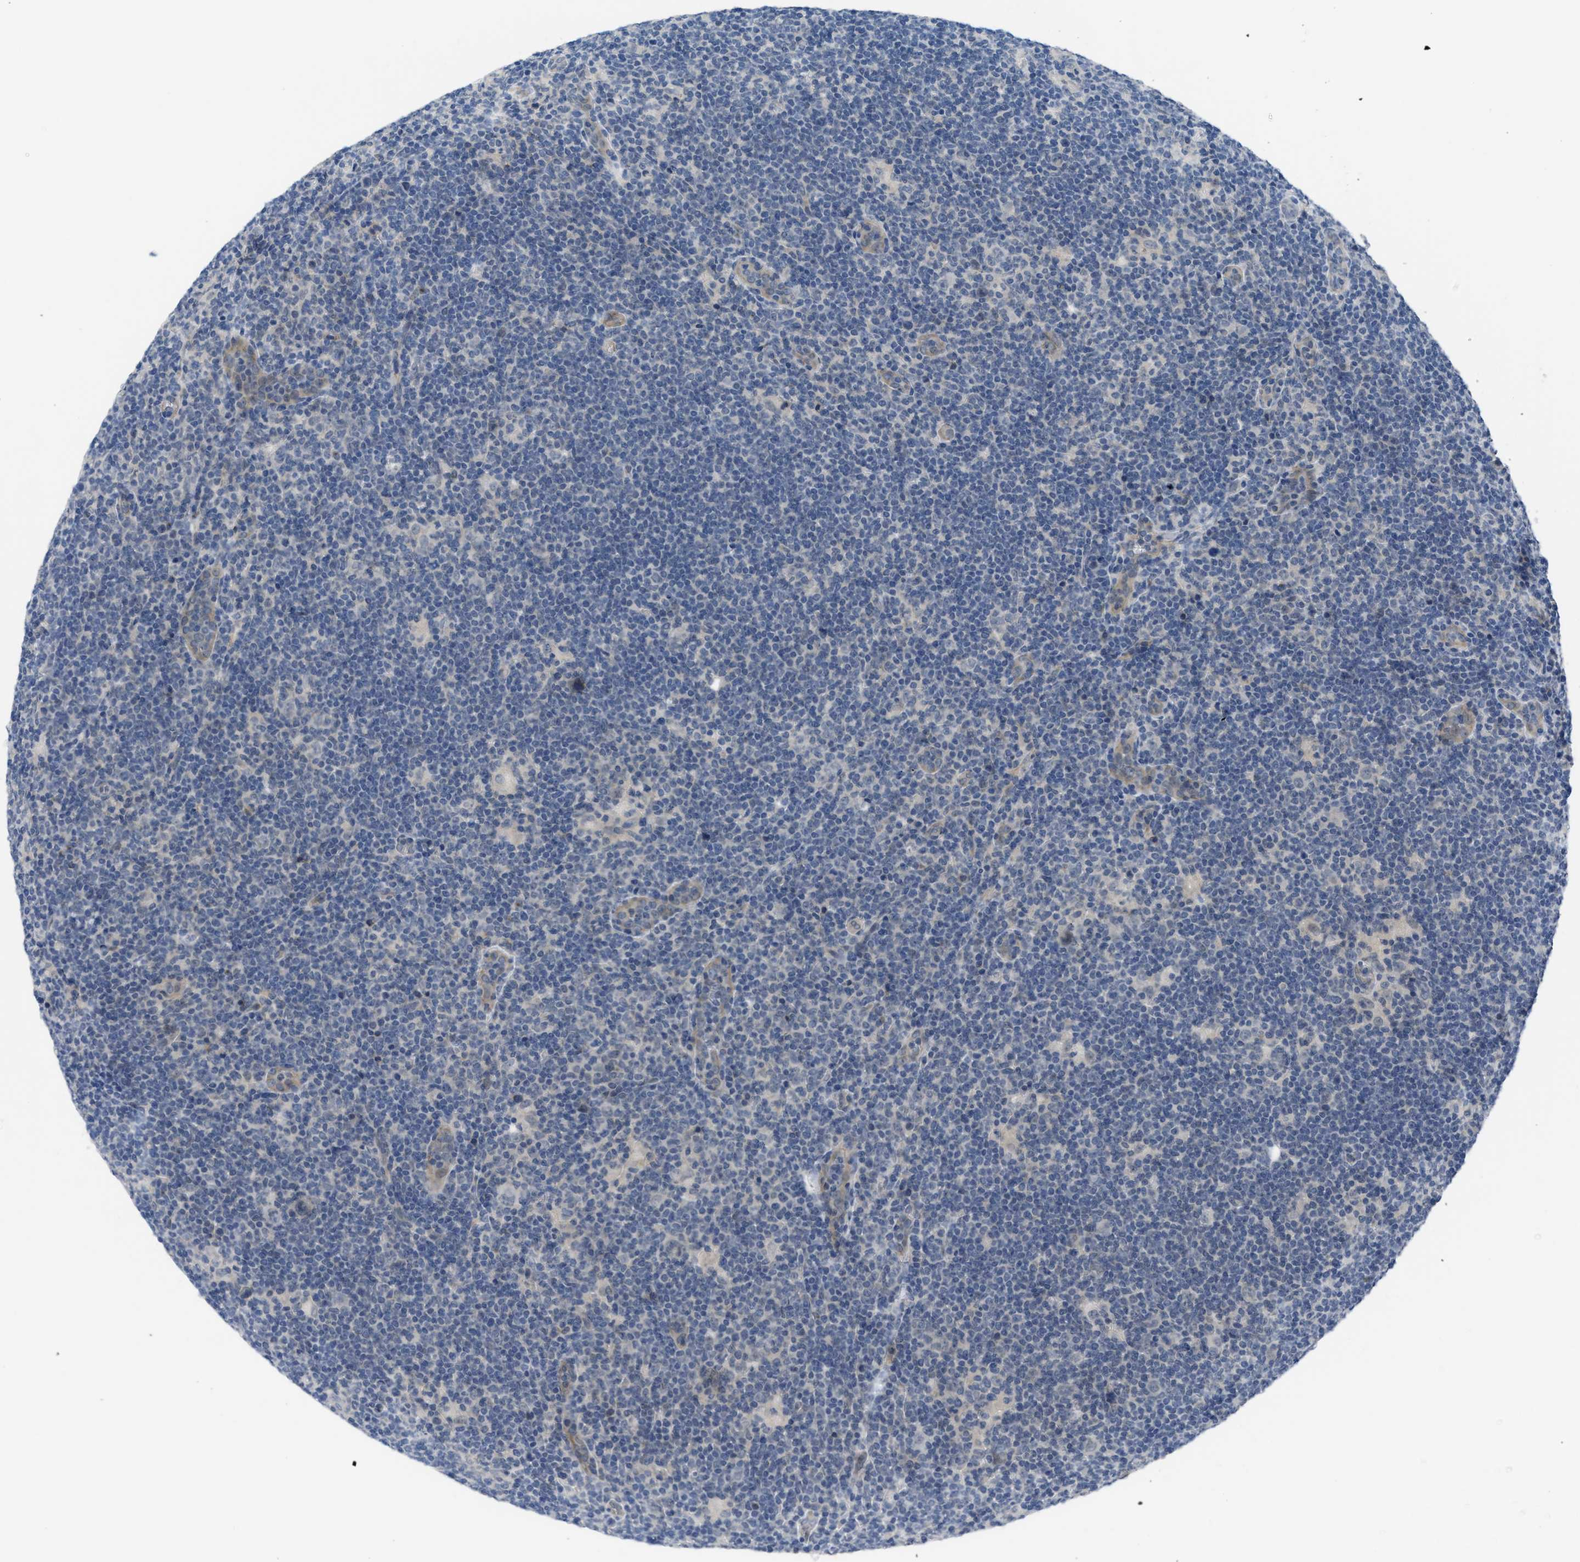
{"staining": {"intensity": "negative", "quantity": "none", "location": "none"}, "tissue": "lymphoma", "cell_type": "Tumor cells", "image_type": "cancer", "snomed": [{"axis": "morphology", "description": "Hodgkin's disease, NOS"}, {"axis": "topography", "description": "Lymph node"}], "caption": "Immunohistochemistry micrograph of human Hodgkin's disease stained for a protein (brown), which demonstrates no staining in tumor cells.", "gene": "TNFAIP1", "patient": {"sex": "female", "age": 57}}